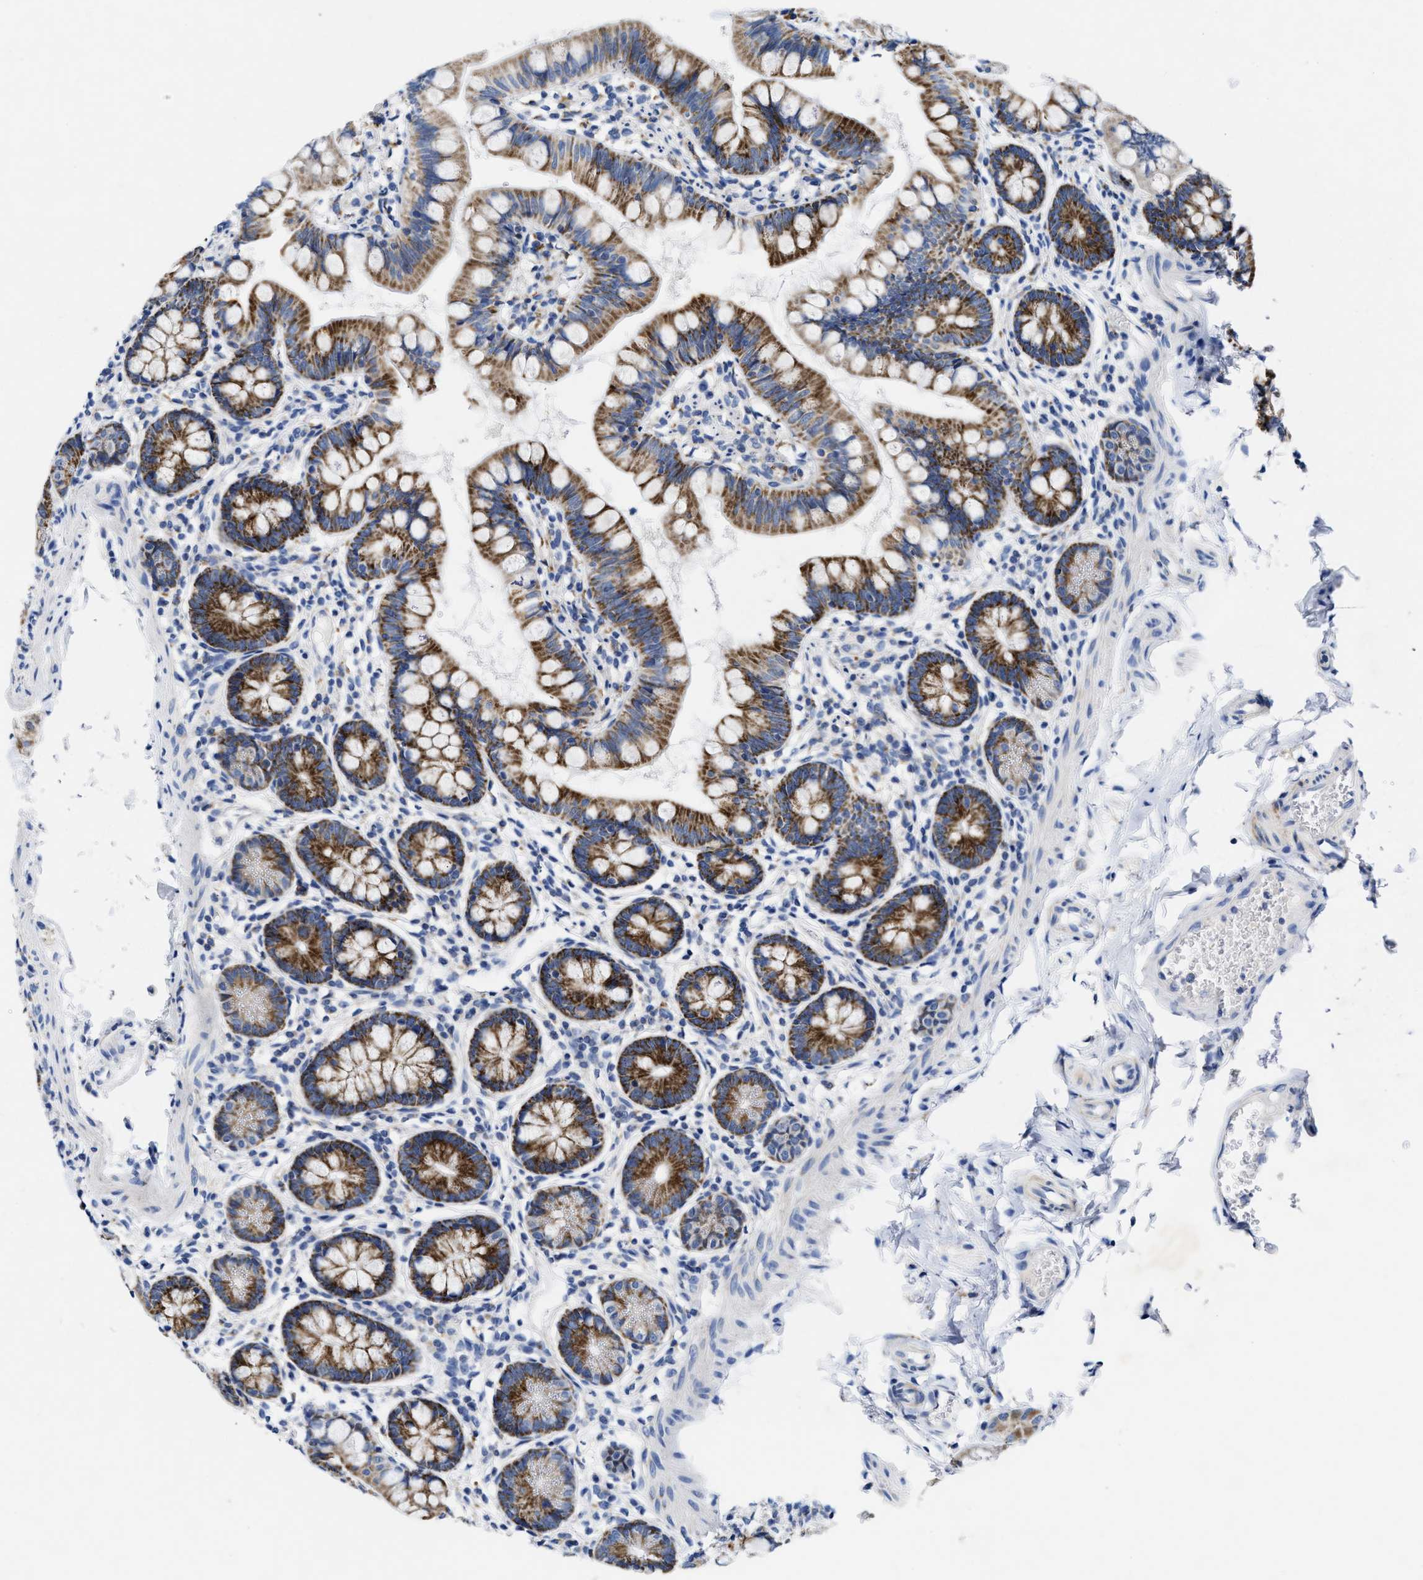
{"staining": {"intensity": "strong", "quantity": ">75%", "location": "cytoplasmic/membranous"}, "tissue": "small intestine", "cell_type": "Glandular cells", "image_type": "normal", "snomed": [{"axis": "morphology", "description": "Normal tissue, NOS"}, {"axis": "topography", "description": "Small intestine"}], "caption": "Approximately >75% of glandular cells in unremarkable human small intestine show strong cytoplasmic/membranous protein positivity as visualized by brown immunohistochemical staining.", "gene": "TBRG4", "patient": {"sex": "male", "age": 7}}